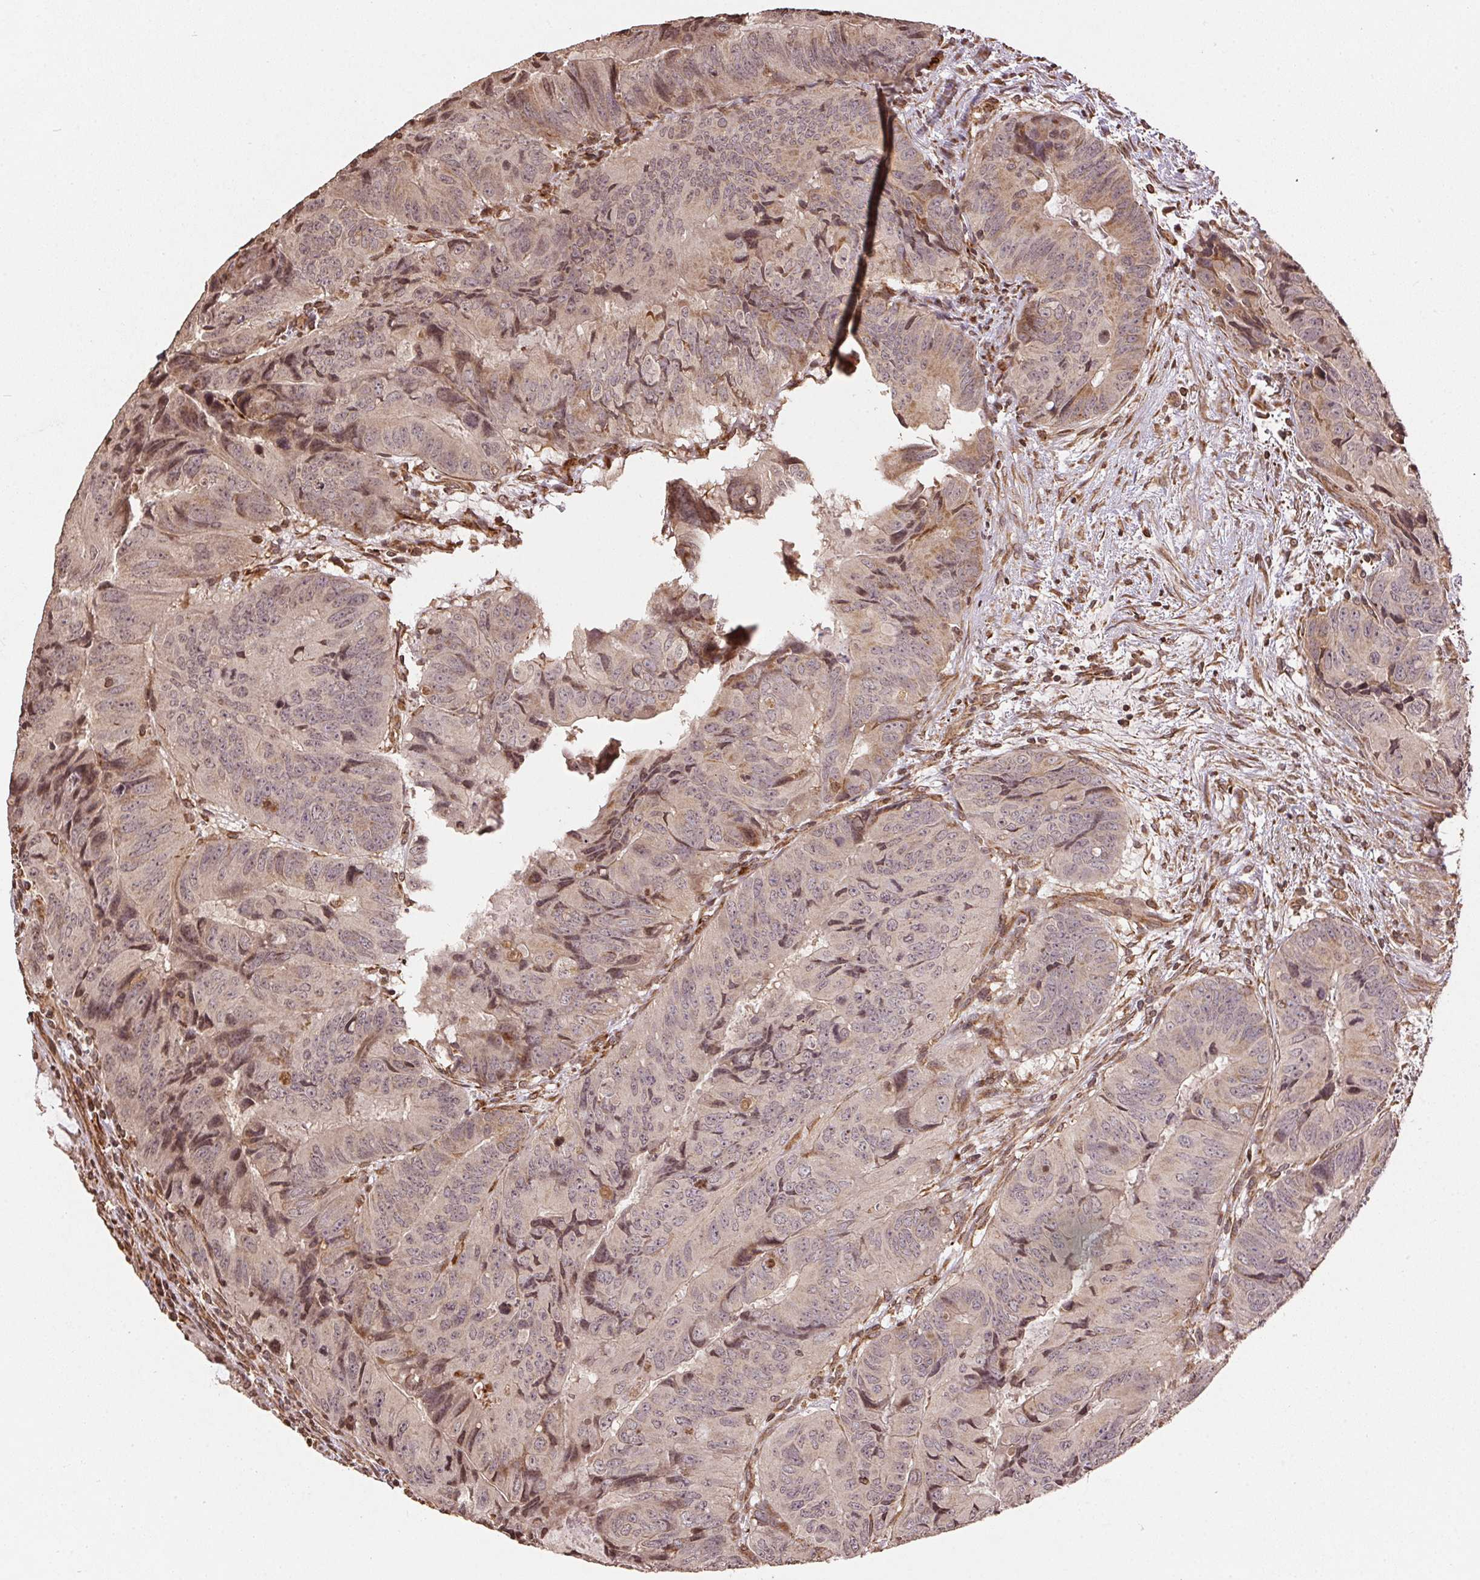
{"staining": {"intensity": "weak", "quantity": "25%-75%", "location": "cytoplasmic/membranous"}, "tissue": "colorectal cancer", "cell_type": "Tumor cells", "image_type": "cancer", "snomed": [{"axis": "morphology", "description": "Adenocarcinoma, NOS"}, {"axis": "topography", "description": "Colon"}], "caption": "Protein staining exhibits weak cytoplasmic/membranous positivity in approximately 25%-75% of tumor cells in colorectal cancer. The protein of interest is stained brown, and the nuclei are stained in blue (DAB IHC with brightfield microscopy, high magnification).", "gene": "SPRED2", "patient": {"sex": "male", "age": 79}}